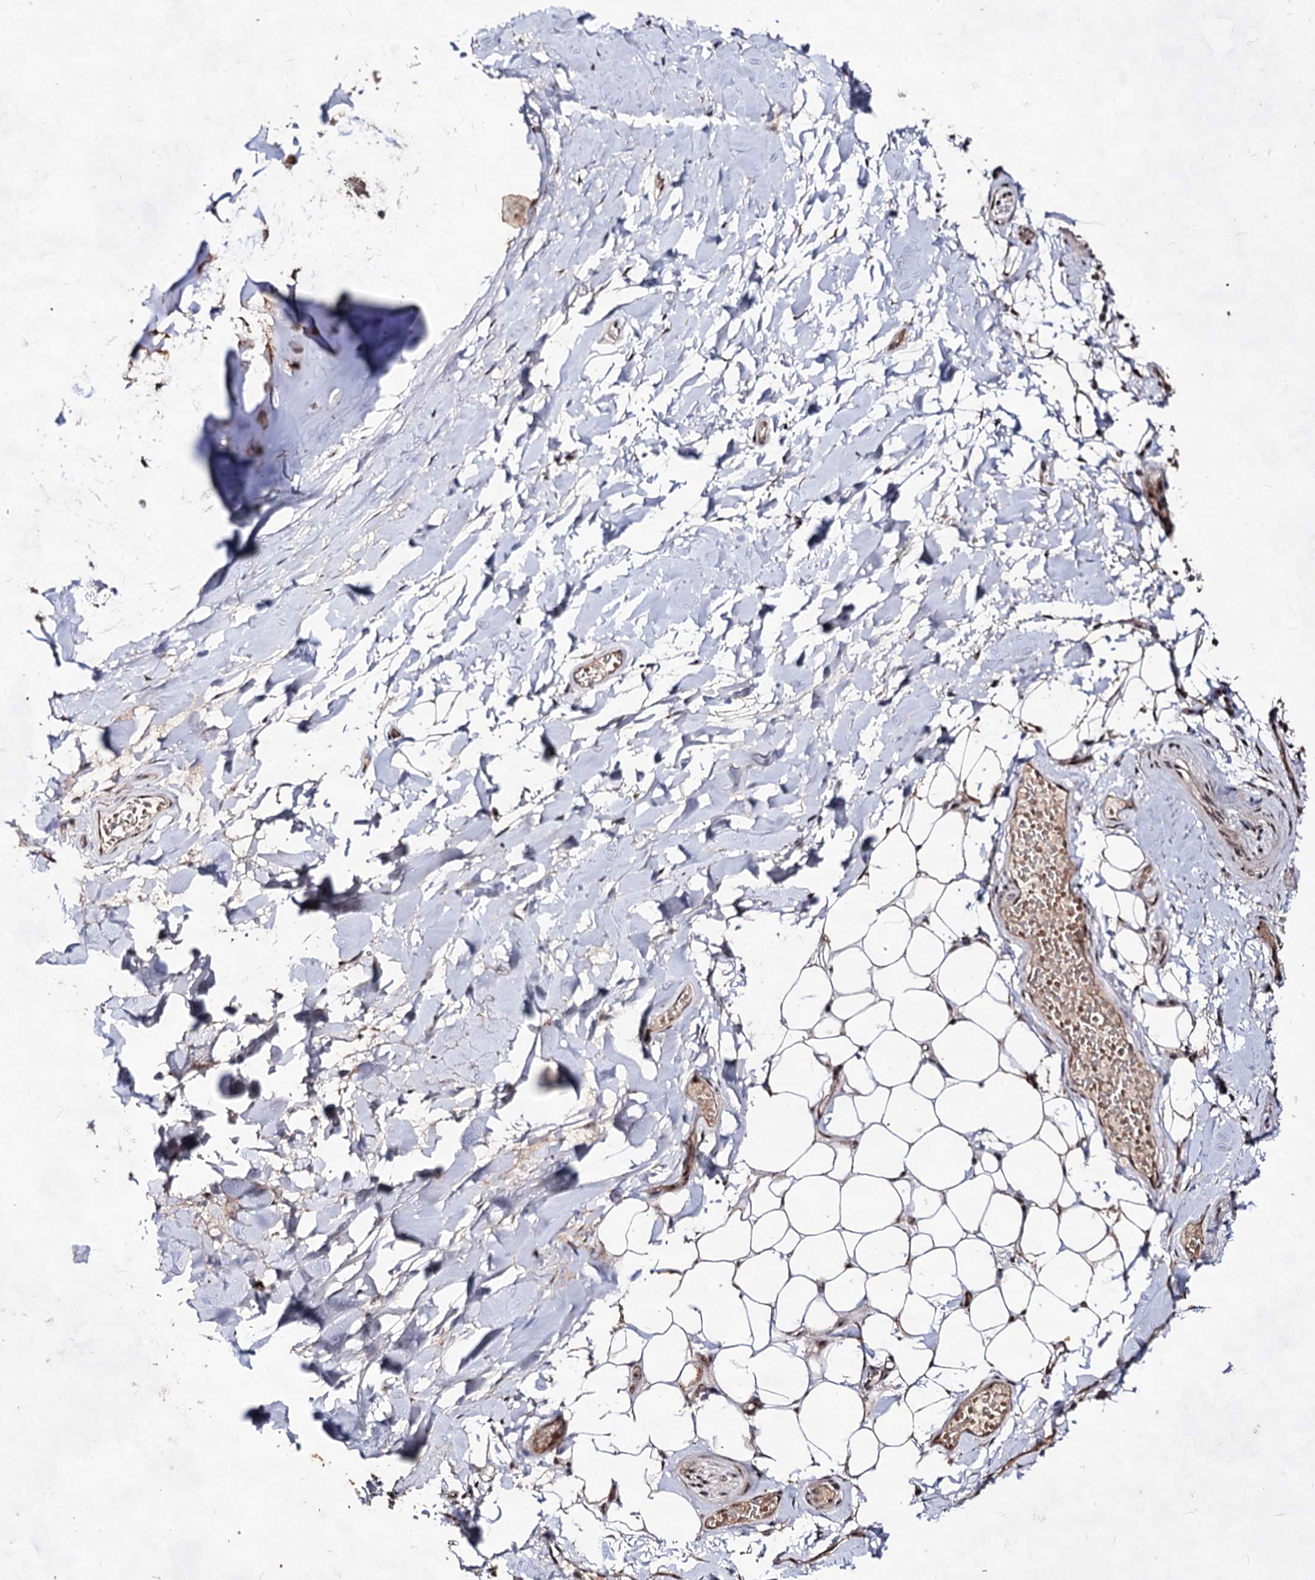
{"staining": {"intensity": "moderate", "quantity": "<25%", "location": "nuclear"}, "tissue": "adipose tissue", "cell_type": "Adipocytes", "image_type": "normal", "snomed": [{"axis": "morphology", "description": "Normal tissue, NOS"}, {"axis": "topography", "description": "Lymph node"}, {"axis": "topography", "description": "Cartilage tissue"}, {"axis": "topography", "description": "Bronchus"}], "caption": "IHC histopathology image of benign human adipose tissue stained for a protein (brown), which shows low levels of moderate nuclear positivity in approximately <25% of adipocytes.", "gene": "EXOSC10", "patient": {"sex": "male", "age": 63}}